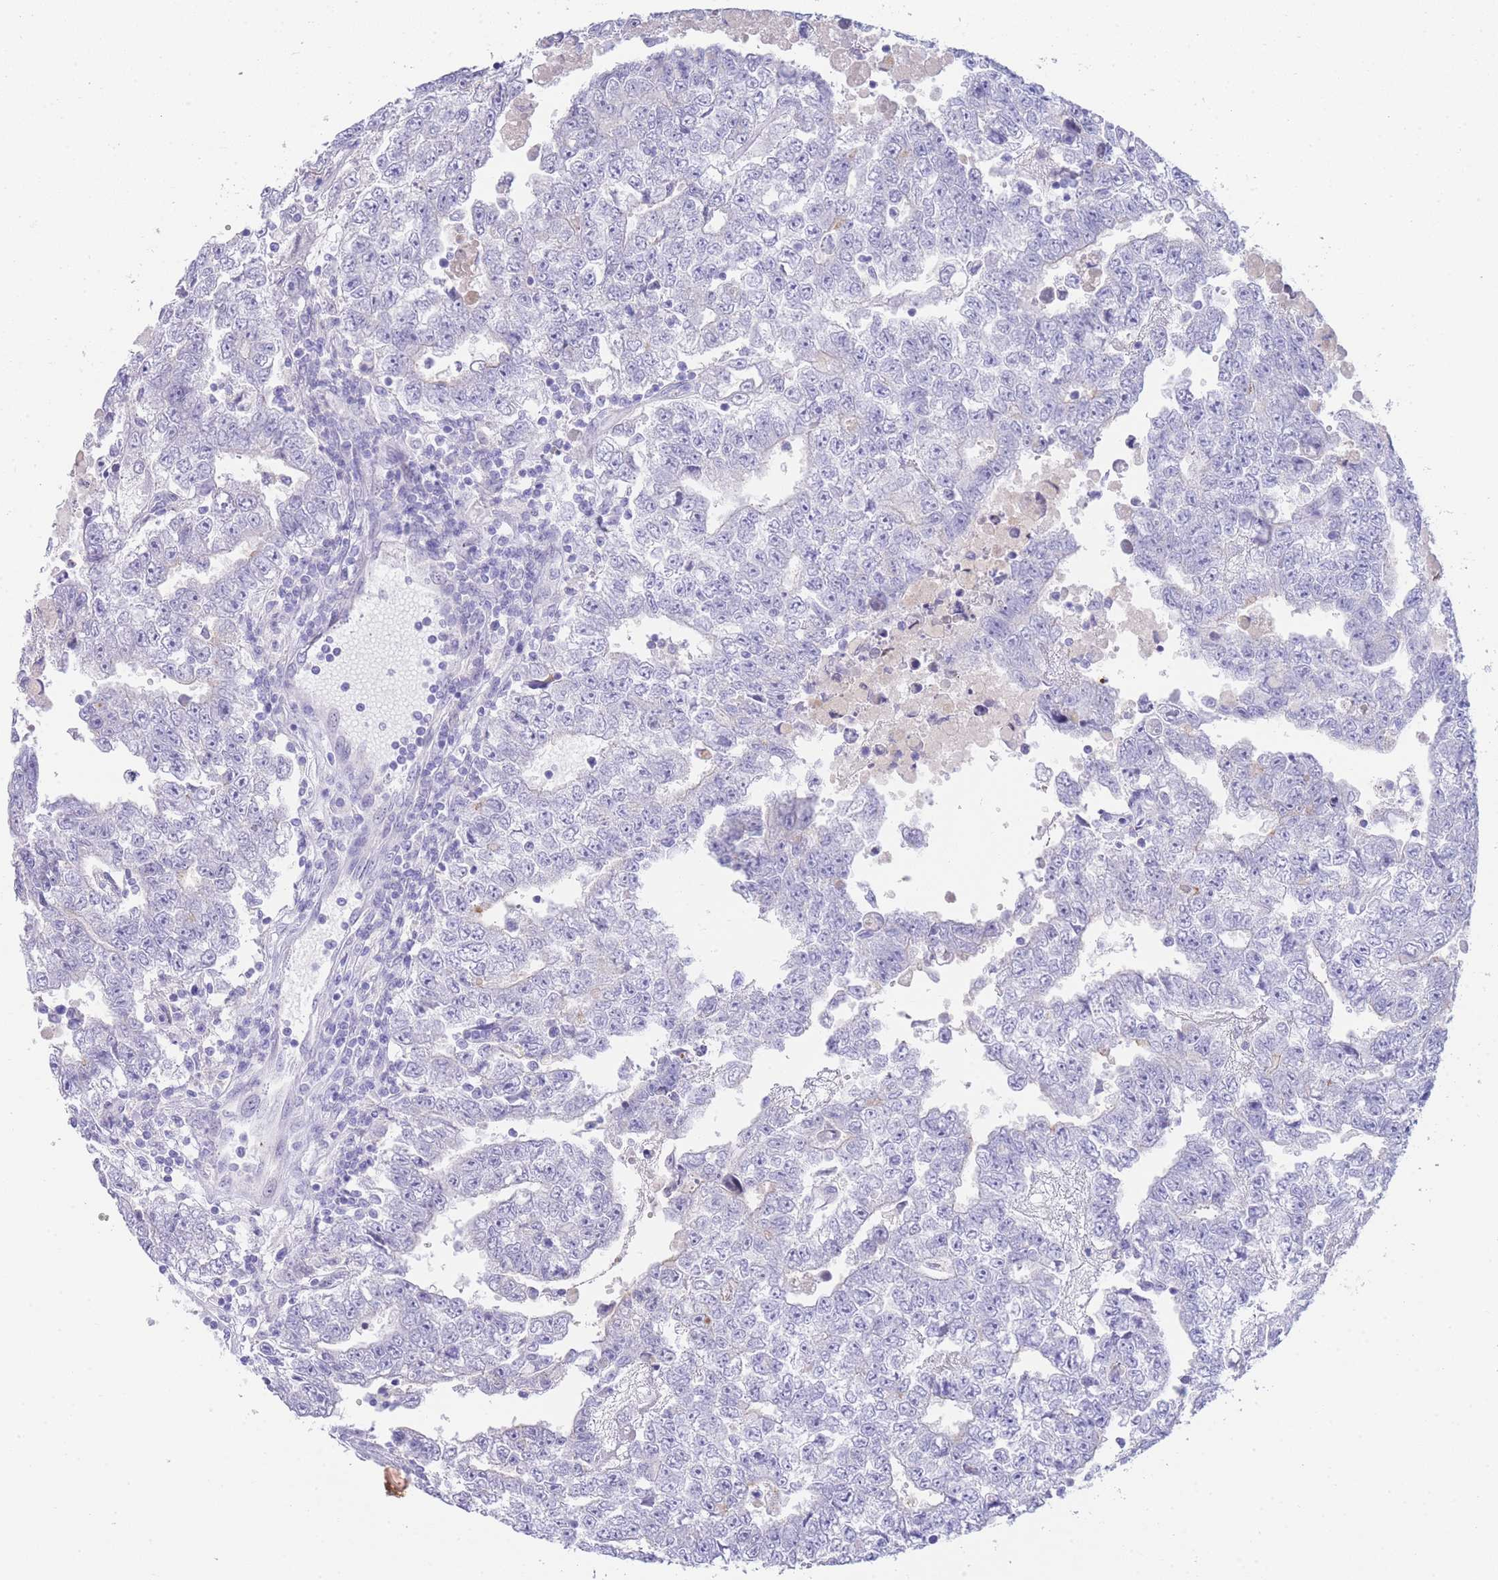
{"staining": {"intensity": "negative", "quantity": "none", "location": "none"}, "tissue": "testis cancer", "cell_type": "Tumor cells", "image_type": "cancer", "snomed": [{"axis": "morphology", "description": "Carcinoma, Embryonal, NOS"}, {"axis": "topography", "description": "Testis"}], "caption": "DAB (3,3'-diaminobenzidine) immunohistochemical staining of testis cancer (embryonal carcinoma) exhibits no significant staining in tumor cells. (Stains: DAB immunohistochemistry (IHC) with hematoxylin counter stain, Microscopy: brightfield microscopy at high magnification).", "gene": "LRRC37A", "patient": {"sex": "male", "age": 25}}